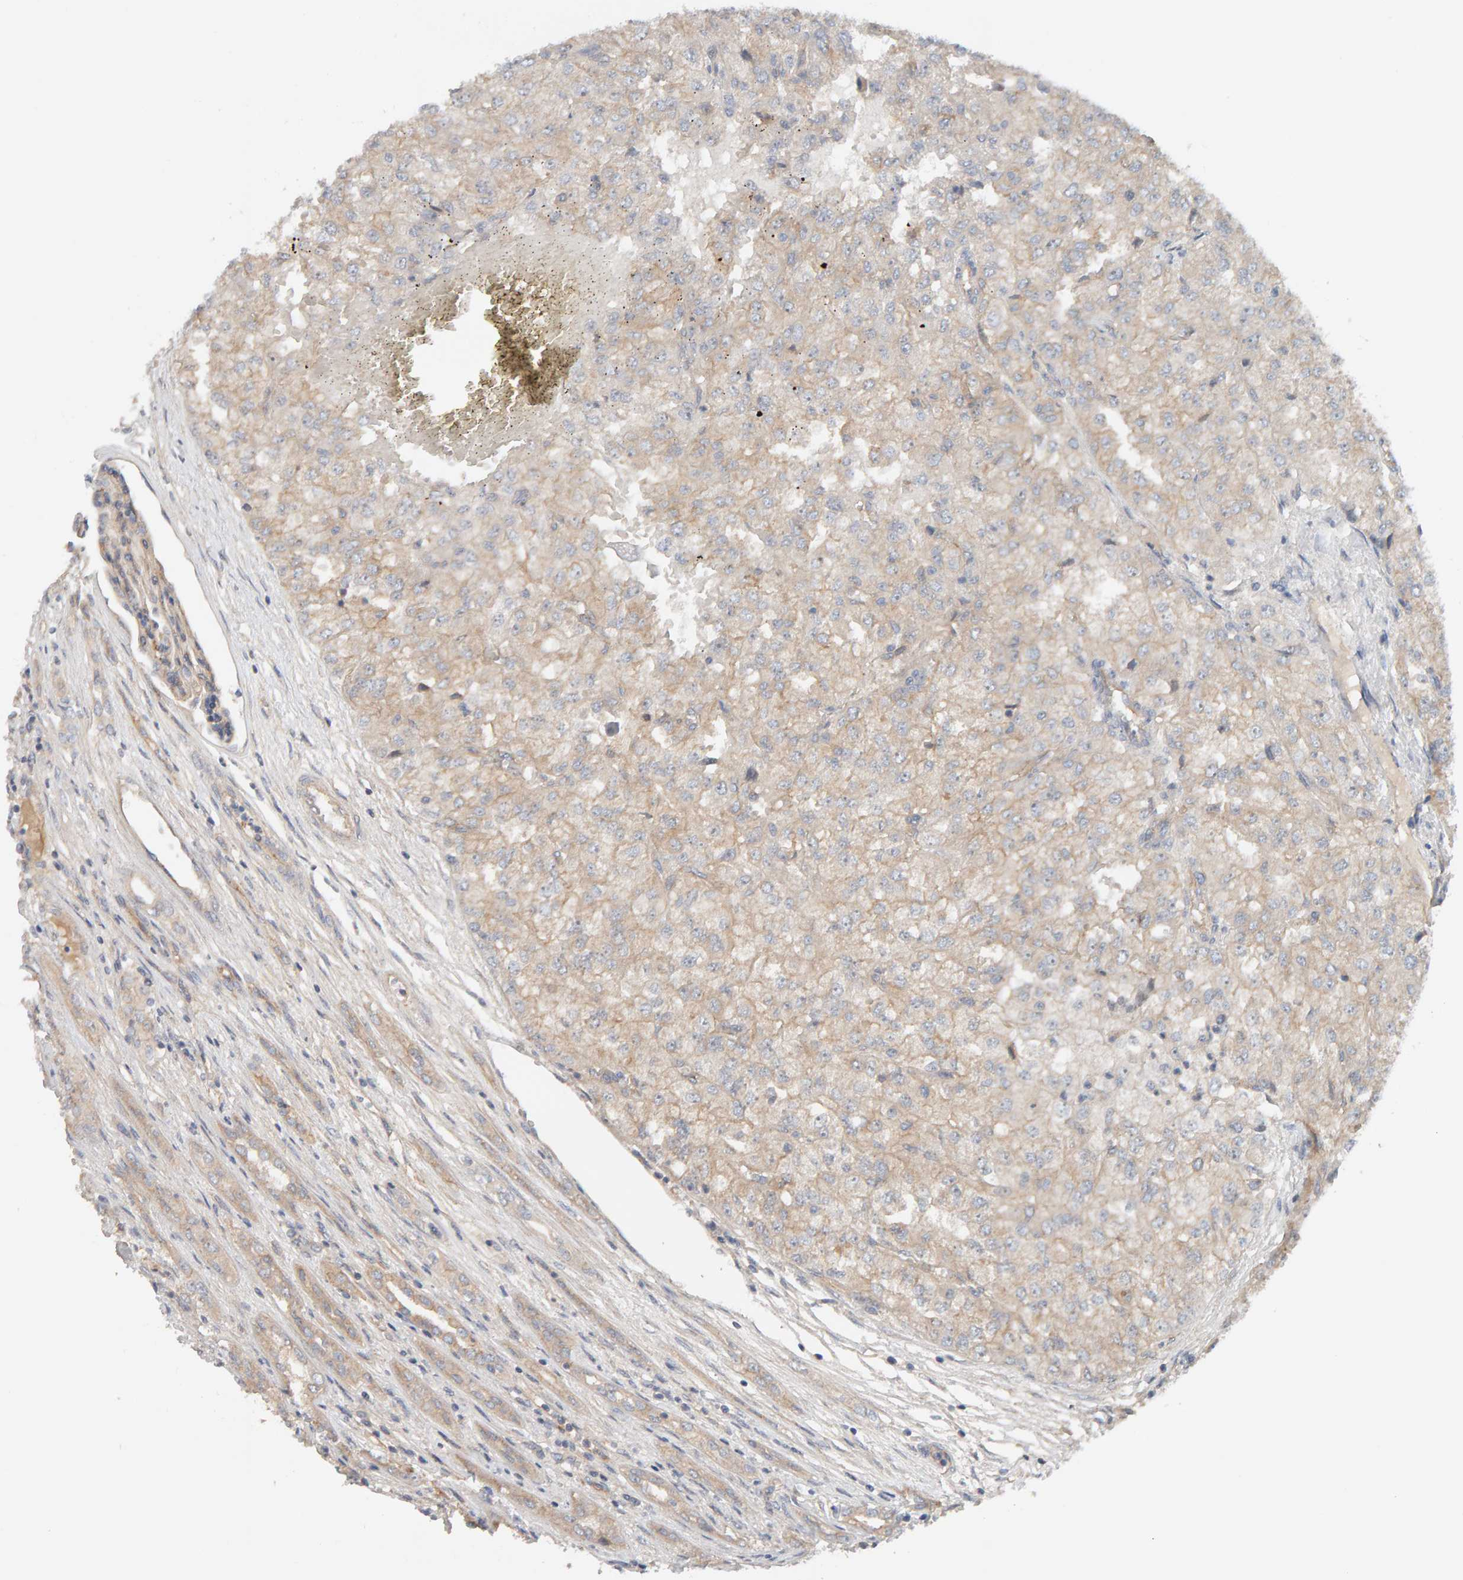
{"staining": {"intensity": "weak", "quantity": "<25%", "location": "cytoplasmic/membranous"}, "tissue": "renal cancer", "cell_type": "Tumor cells", "image_type": "cancer", "snomed": [{"axis": "morphology", "description": "Adenocarcinoma, NOS"}, {"axis": "topography", "description": "Kidney"}], "caption": "A histopathology image of human adenocarcinoma (renal) is negative for staining in tumor cells.", "gene": "PPP1R16A", "patient": {"sex": "female", "age": 54}}